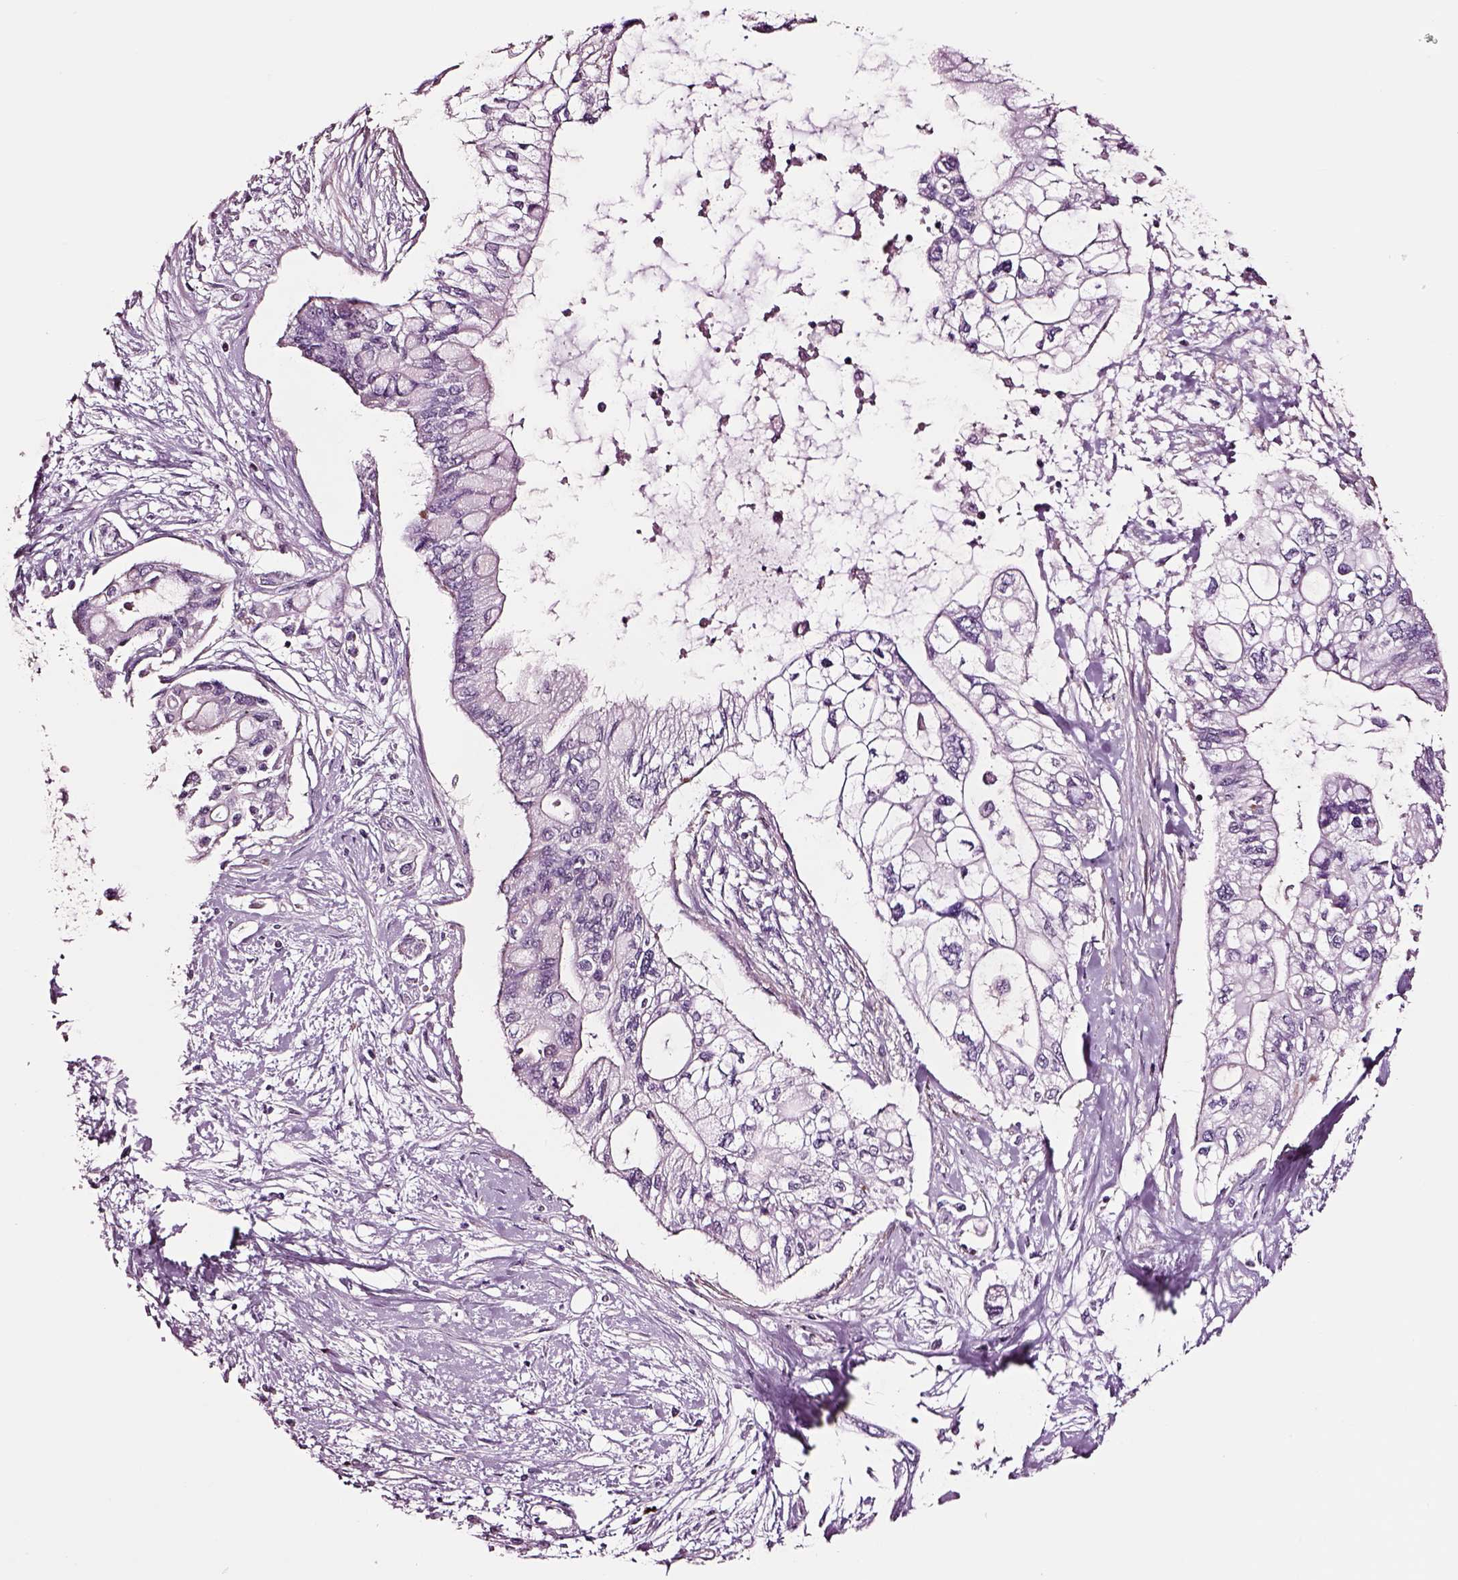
{"staining": {"intensity": "negative", "quantity": "none", "location": "none"}, "tissue": "pancreatic cancer", "cell_type": "Tumor cells", "image_type": "cancer", "snomed": [{"axis": "morphology", "description": "Adenocarcinoma, NOS"}, {"axis": "topography", "description": "Pancreas"}], "caption": "Tumor cells show no significant expression in pancreatic cancer.", "gene": "SOX10", "patient": {"sex": "female", "age": 77}}